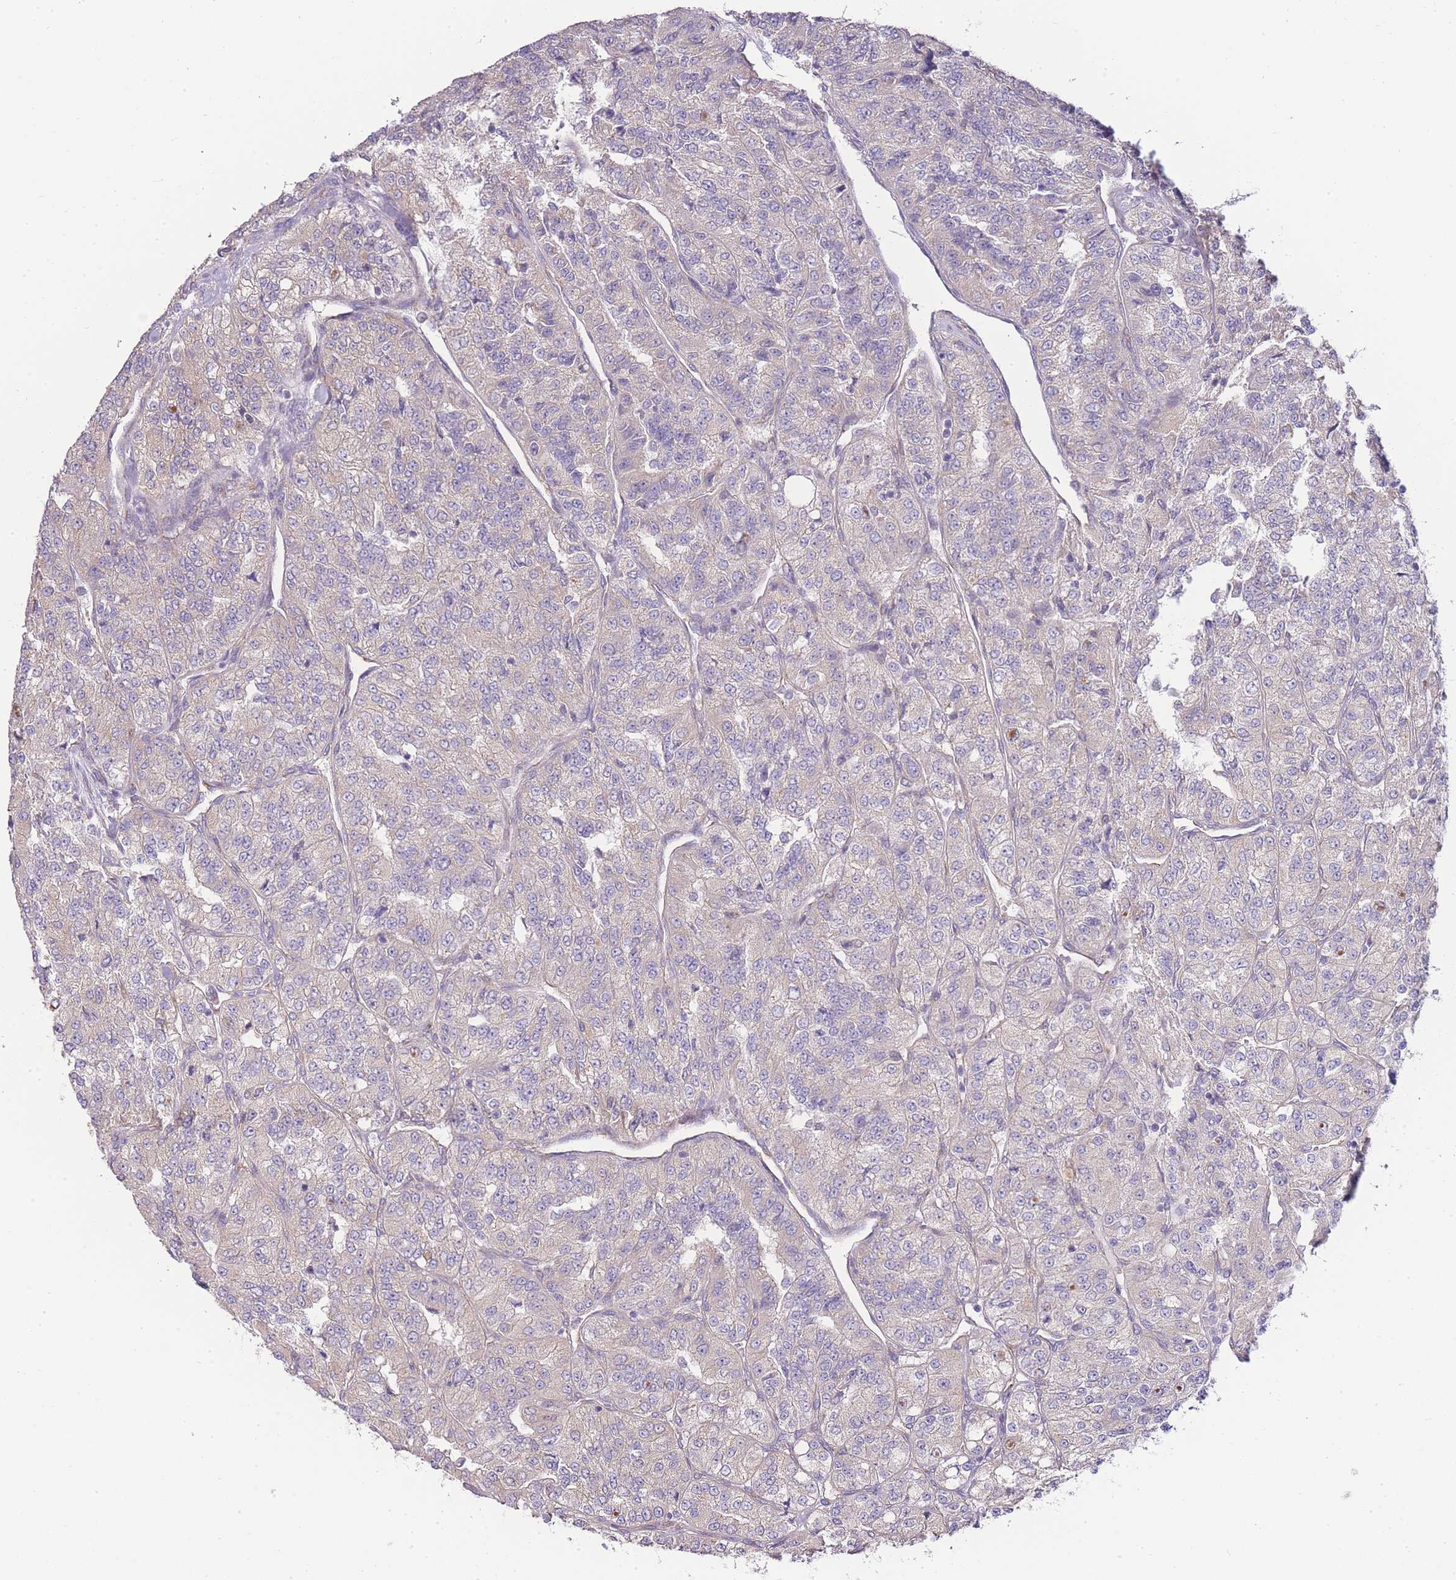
{"staining": {"intensity": "negative", "quantity": "none", "location": "none"}, "tissue": "renal cancer", "cell_type": "Tumor cells", "image_type": "cancer", "snomed": [{"axis": "morphology", "description": "Adenocarcinoma, NOS"}, {"axis": "topography", "description": "Kidney"}], "caption": "A high-resolution image shows immunohistochemistry (IHC) staining of renal adenocarcinoma, which exhibits no significant staining in tumor cells.", "gene": "BEX1", "patient": {"sex": "female", "age": 63}}